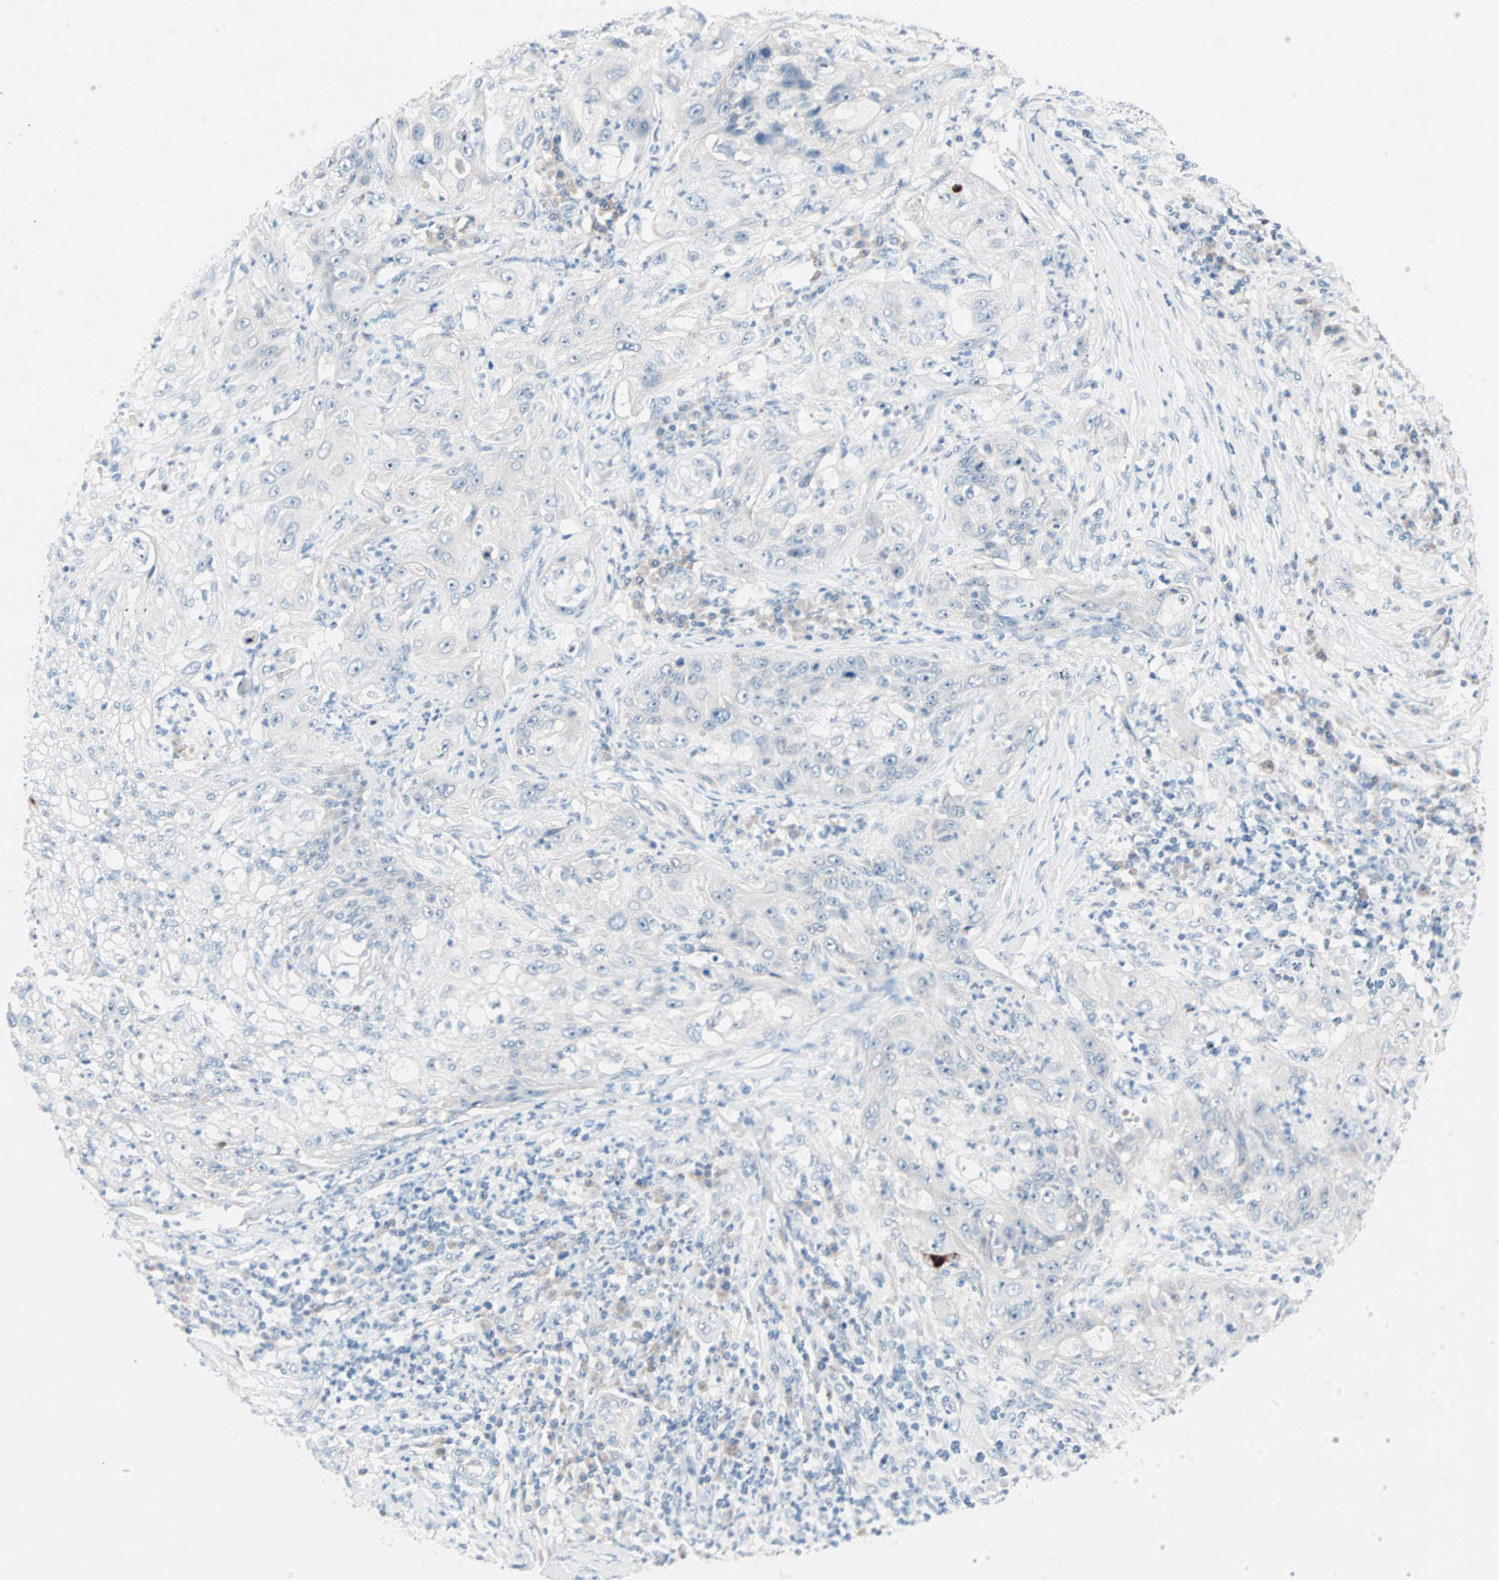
{"staining": {"intensity": "negative", "quantity": "none", "location": "none"}, "tissue": "lung cancer", "cell_type": "Tumor cells", "image_type": "cancer", "snomed": [{"axis": "morphology", "description": "Inflammation, NOS"}, {"axis": "morphology", "description": "Squamous cell carcinoma, NOS"}, {"axis": "topography", "description": "Lymph node"}, {"axis": "topography", "description": "Soft tissue"}, {"axis": "topography", "description": "Lung"}], "caption": "Immunohistochemical staining of squamous cell carcinoma (lung) displays no significant positivity in tumor cells.", "gene": "NEFH", "patient": {"sex": "male", "age": 66}}